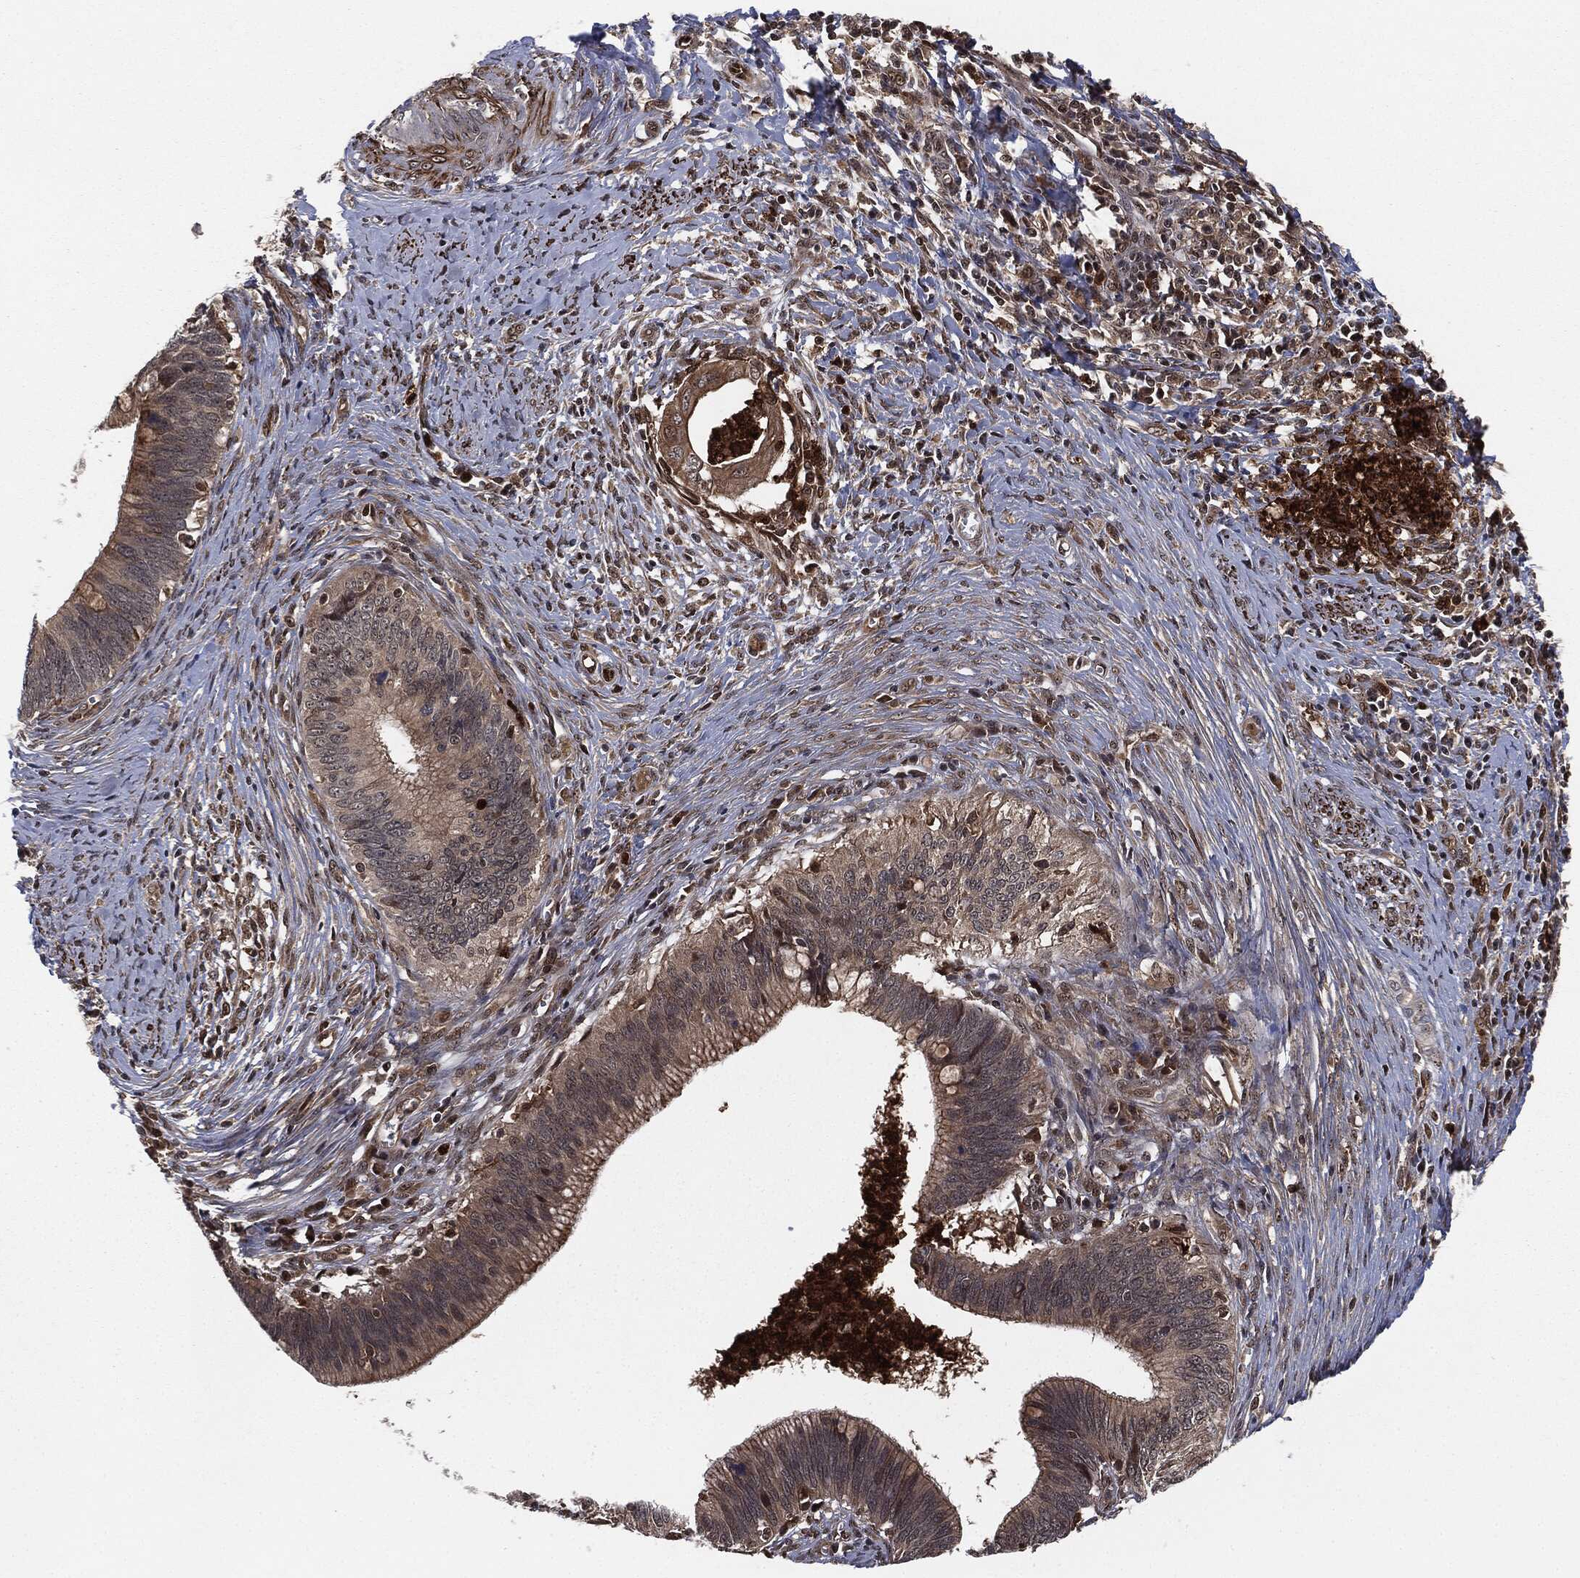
{"staining": {"intensity": "negative", "quantity": "none", "location": "none"}, "tissue": "cervical cancer", "cell_type": "Tumor cells", "image_type": "cancer", "snomed": [{"axis": "morphology", "description": "Adenocarcinoma, NOS"}, {"axis": "topography", "description": "Cervix"}], "caption": "Immunohistochemistry of human cervical adenocarcinoma reveals no expression in tumor cells. Brightfield microscopy of IHC stained with DAB (3,3'-diaminobenzidine) (brown) and hematoxylin (blue), captured at high magnification.", "gene": "CAPRIN2", "patient": {"sex": "female", "age": 42}}